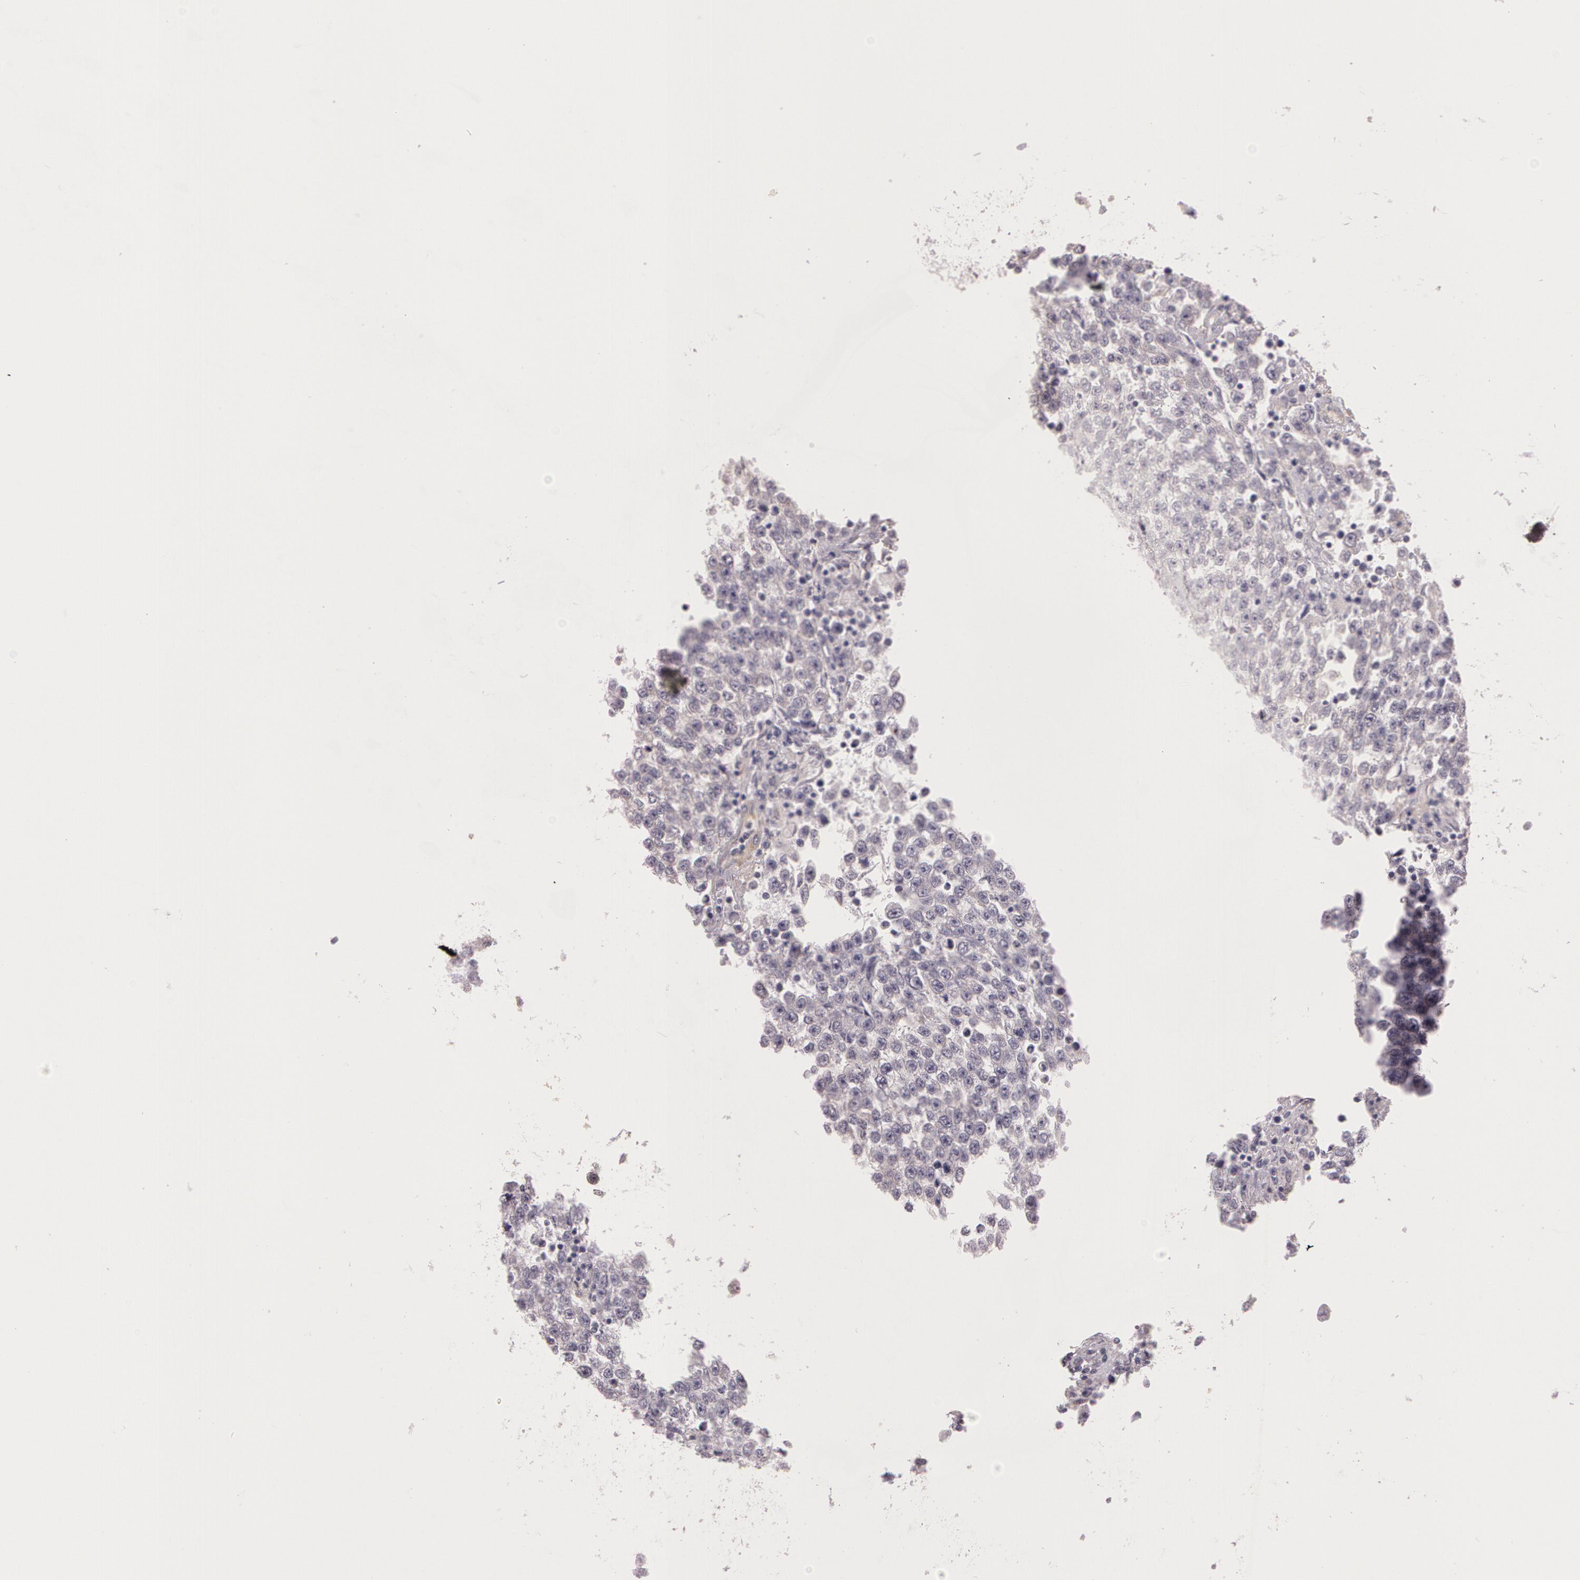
{"staining": {"intensity": "negative", "quantity": "none", "location": "none"}, "tissue": "testis cancer", "cell_type": "Tumor cells", "image_type": "cancer", "snomed": [{"axis": "morphology", "description": "Seminoma, NOS"}, {"axis": "topography", "description": "Testis"}], "caption": "Tumor cells show no significant protein staining in seminoma (testis). (IHC, brightfield microscopy, high magnification).", "gene": "G2E3", "patient": {"sex": "male", "age": 36}}